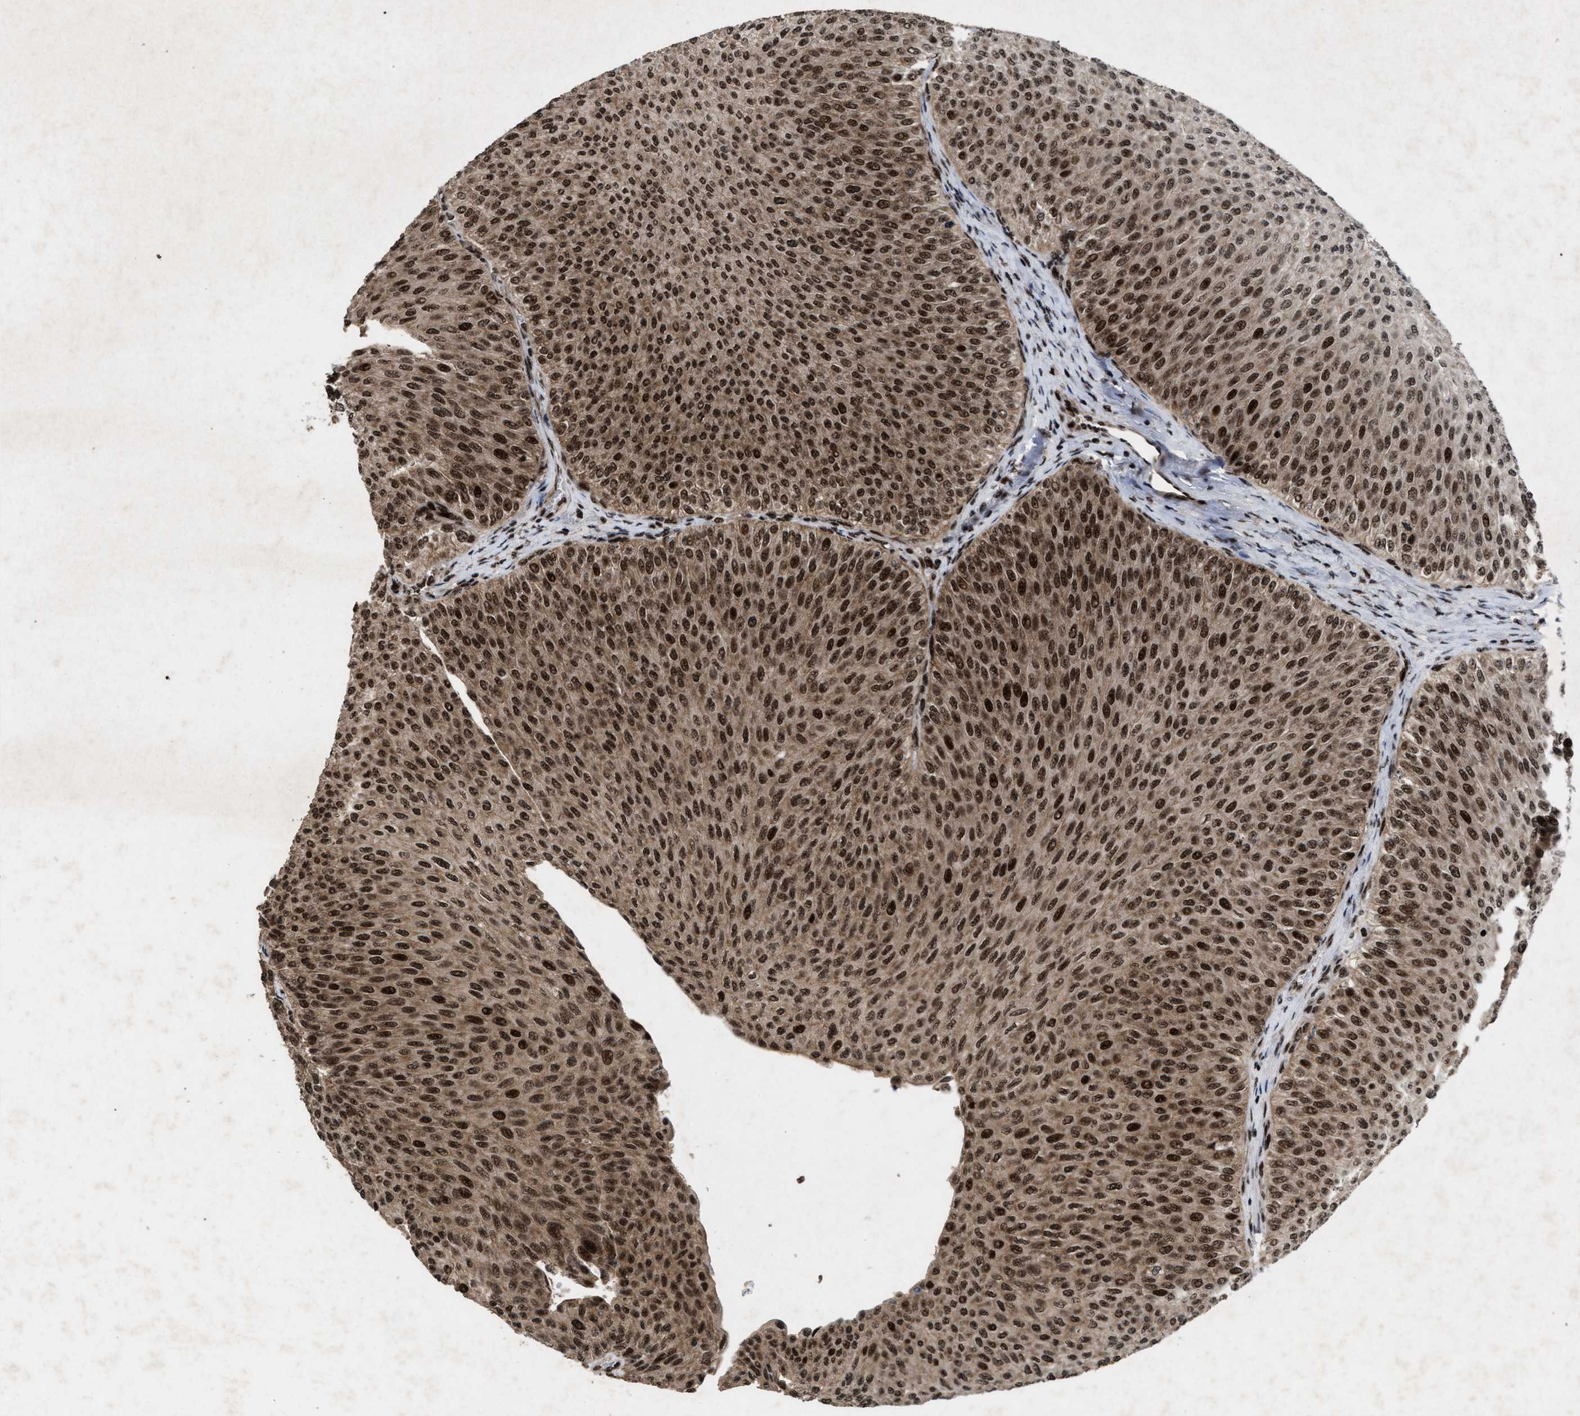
{"staining": {"intensity": "strong", "quantity": ">75%", "location": "cytoplasmic/membranous,nuclear"}, "tissue": "urothelial cancer", "cell_type": "Tumor cells", "image_type": "cancer", "snomed": [{"axis": "morphology", "description": "Urothelial carcinoma, Low grade"}, {"axis": "topography", "description": "Urinary bladder"}], "caption": "DAB immunohistochemical staining of human urothelial cancer reveals strong cytoplasmic/membranous and nuclear protein staining in about >75% of tumor cells. The staining was performed using DAB, with brown indicating positive protein expression. Nuclei are stained blue with hematoxylin.", "gene": "WIZ", "patient": {"sex": "male", "age": 78}}